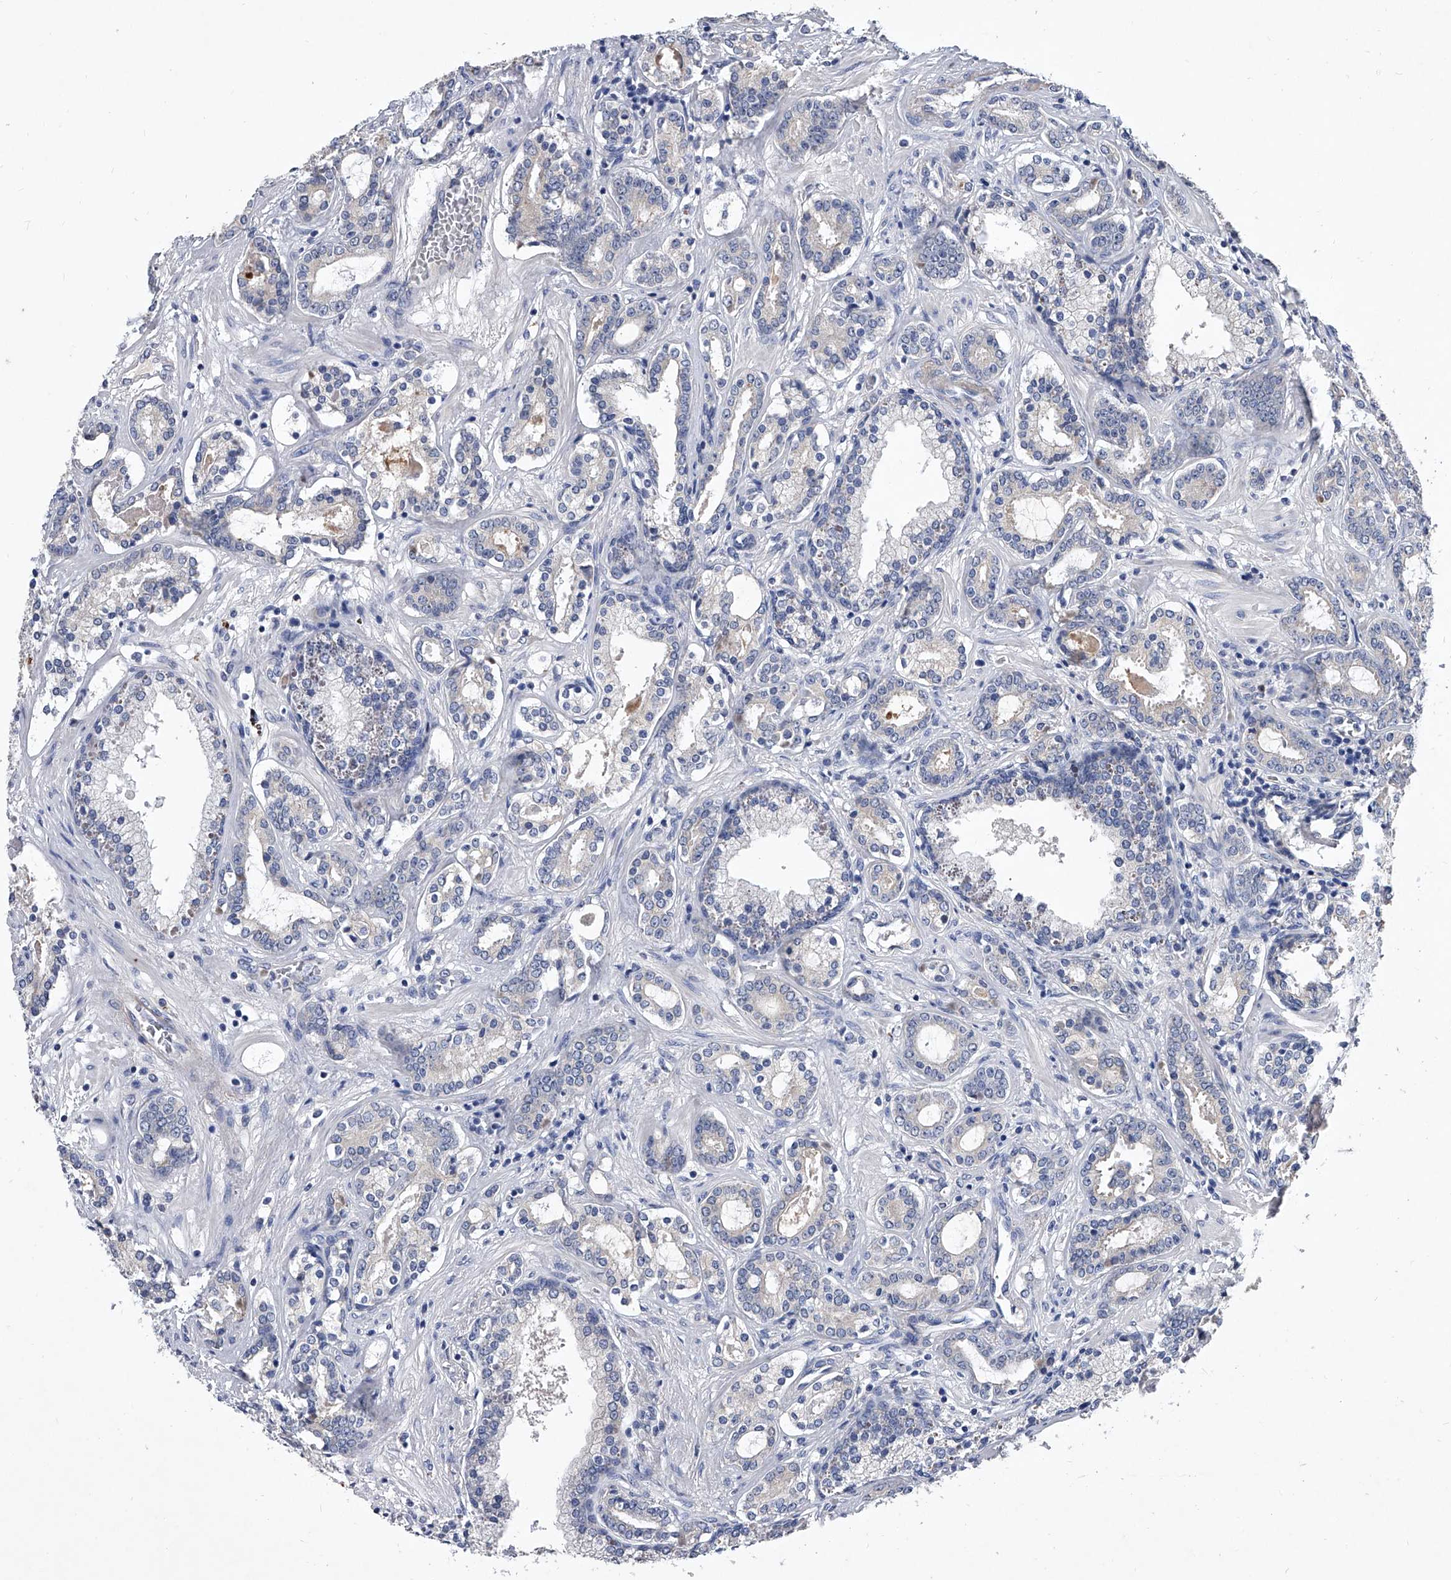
{"staining": {"intensity": "negative", "quantity": "none", "location": "none"}, "tissue": "prostate cancer", "cell_type": "Tumor cells", "image_type": "cancer", "snomed": [{"axis": "morphology", "description": "Adenocarcinoma, High grade"}, {"axis": "topography", "description": "Prostate"}], "caption": "This is an immunohistochemistry (IHC) micrograph of prostate adenocarcinoma (high-grade). There is no staining in tumor cells.", "gene": "C5", "patient": {"sex": "male", "age": 58}}